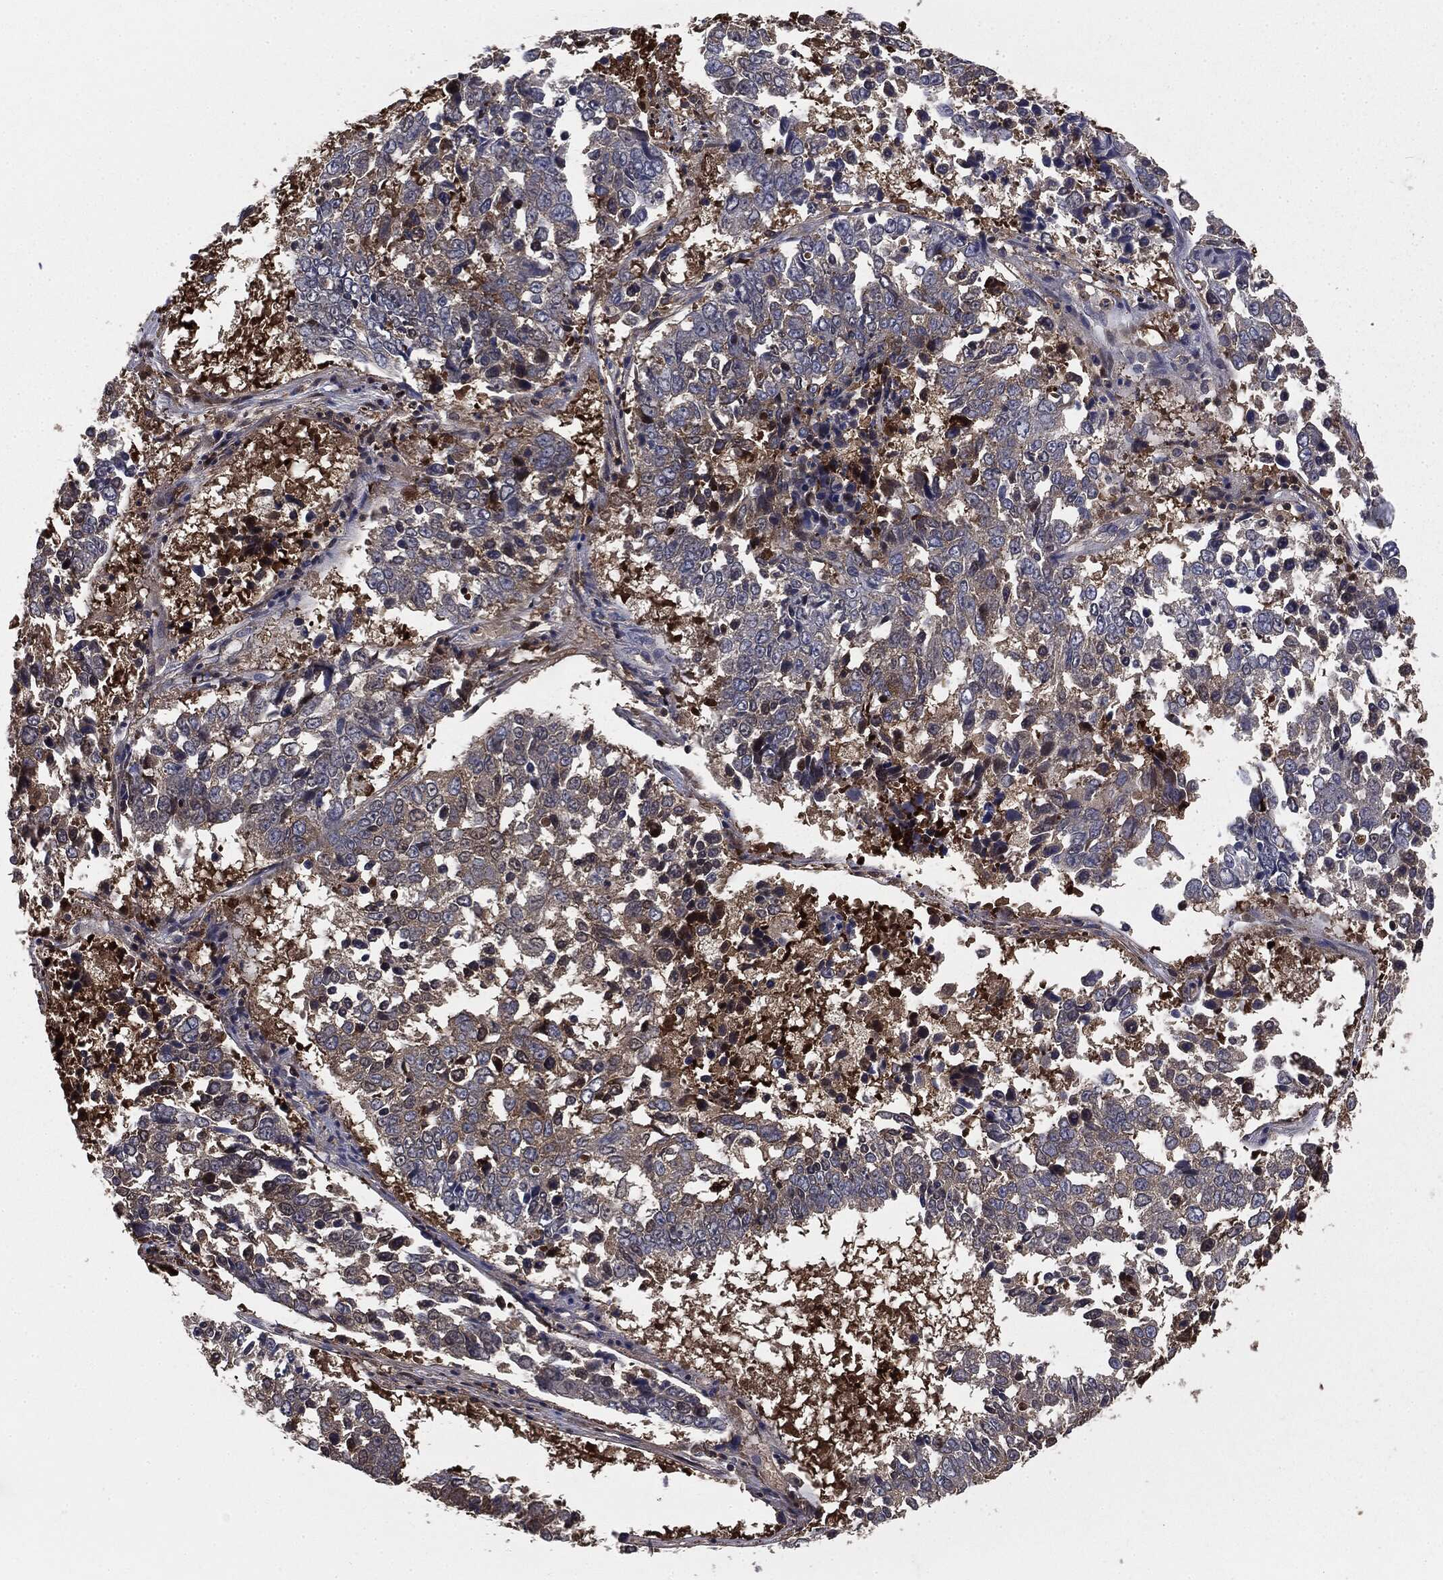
{"staining": {"intensity": "negative", "quantity": "none", "location": "none"}, "tissue": "lung cancer", "cell_type": "Tumor cells", "image_type": "cancer", "snomed": [{"axis": "morphology", "description": "Squamous cell carcinoma, NOS"}, {"axis": "topography", "description": "Lung"}], "caption": "High power microscopy histopathology image of an immunohistochemistry (IHC) image of lung cancer, revealing no significant positivity in tumor cells.", "gene": "GNB5", "patient": {"sex": "male", "age": 82}}